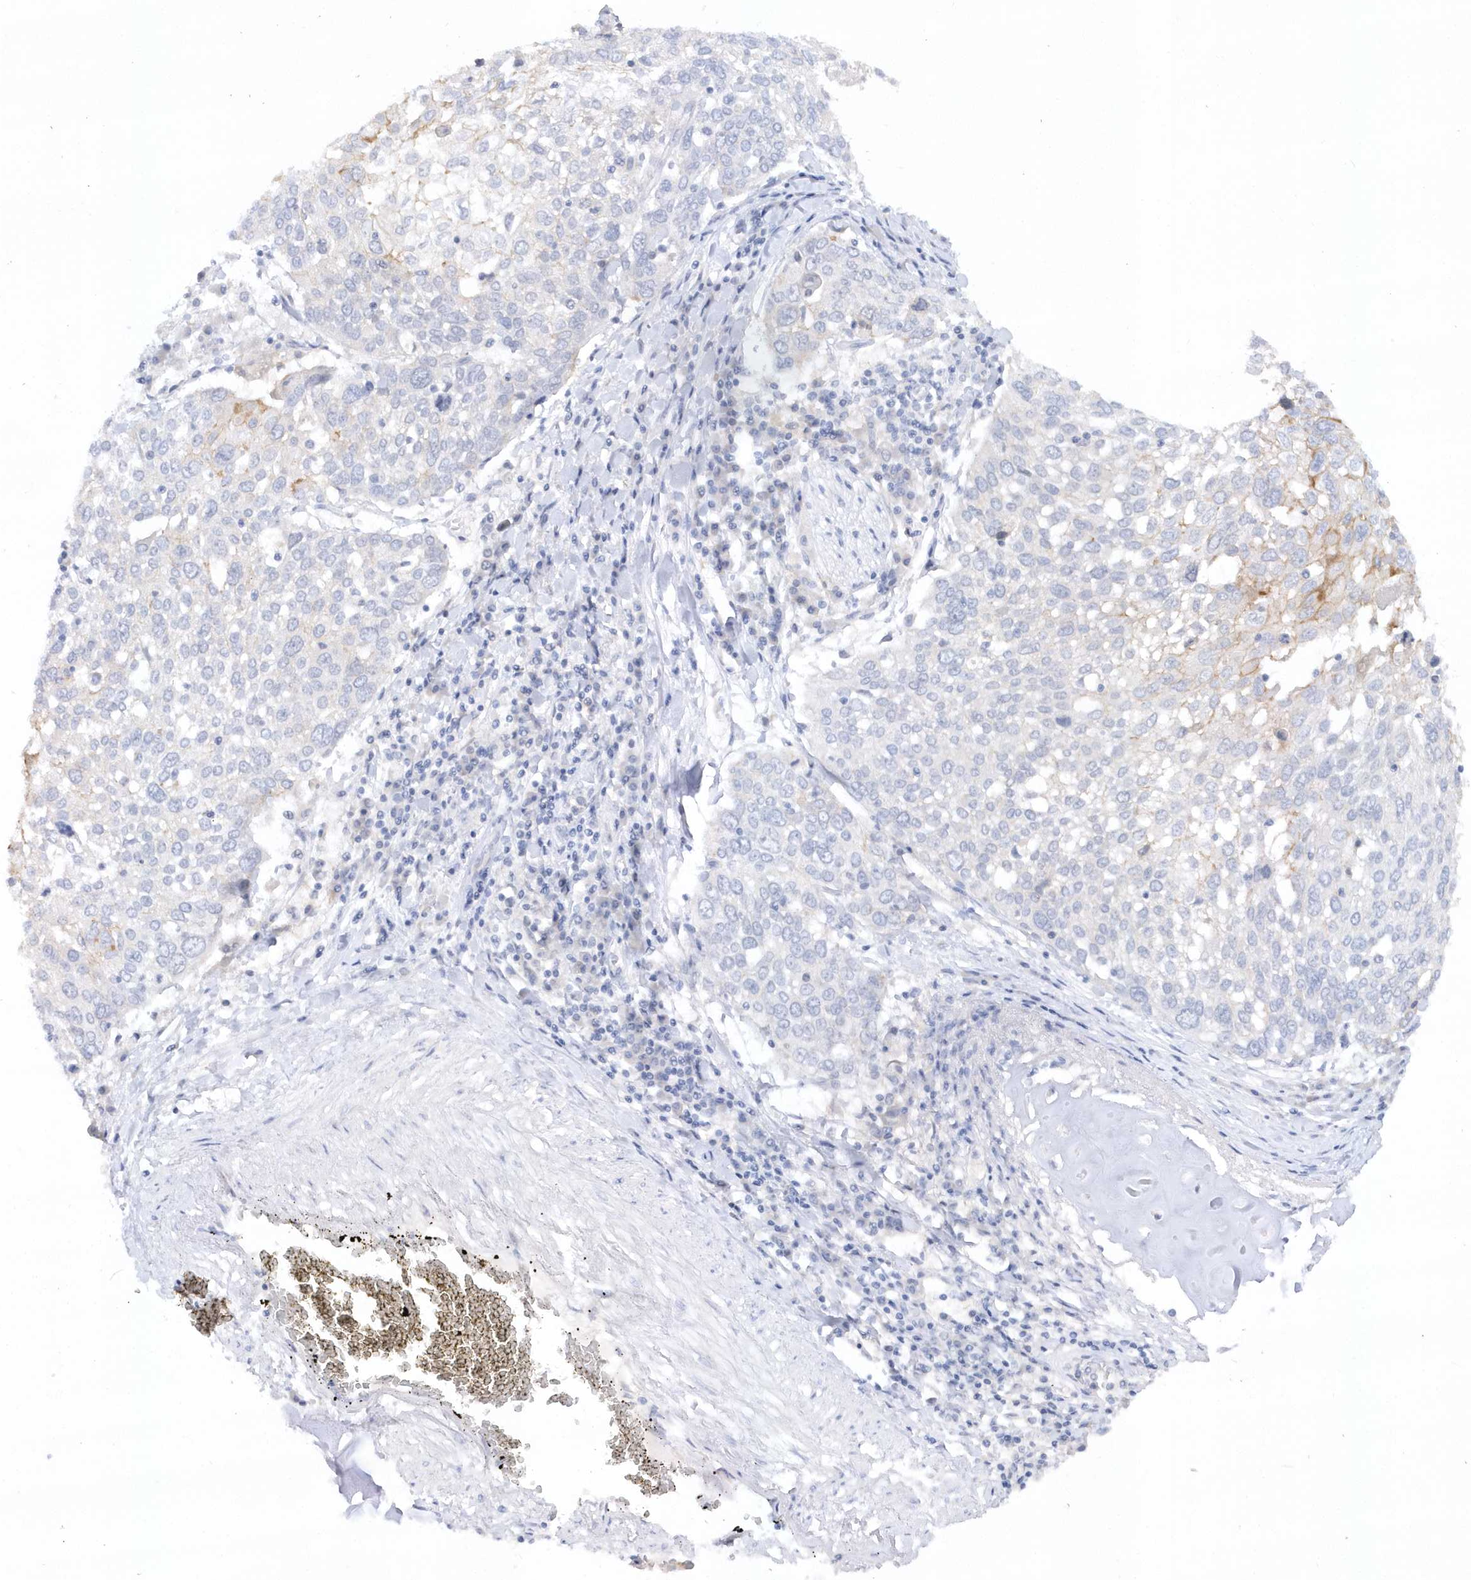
{"staining": {"intensity": "moderate", "quantity": "<25%", "location": "cytoplasmic/membranous"}, "tissue": "lung cancer", "cell_type": "Tumor cells", "image_type": "cancer", "snomed": [{"axis": "morphology", "description": "Squamous cell carcinoma, NOS"}, {"axis": "topography", "description": "Lung"}], "caption": "Lung cancer stained with immunohistochemistry exhibits moderate cytoplasmic/membranous positivity in about <25% of tumor cells.", "gene": "RPE", "patient": {"sex": "male", "age": 65}}